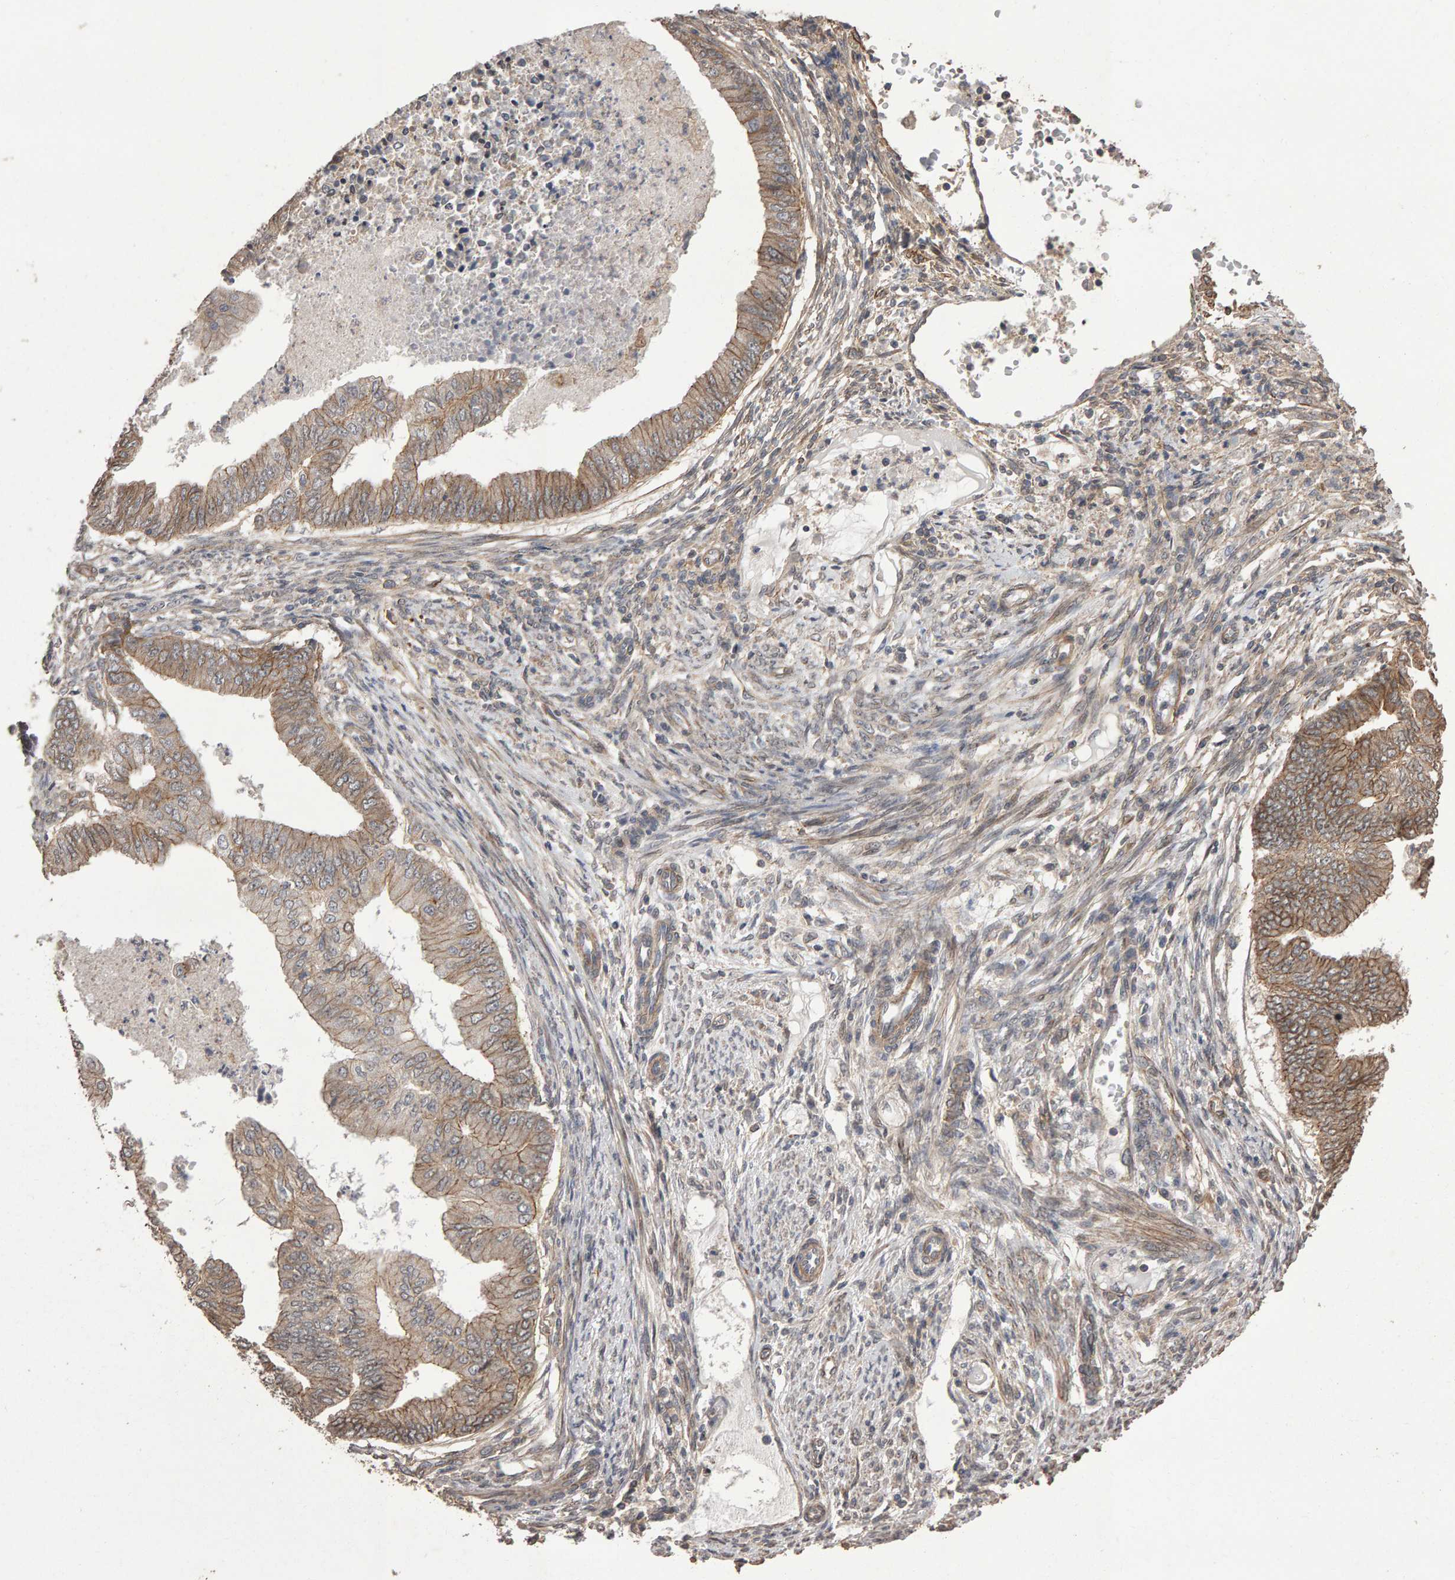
{"staining": {"intensity": "moderate", "quantity": ">75%", "location": "cytoplasmic/membranous"}, "tissue": "endometrial cancer", "cell_type": "Tumor cells", "image_type": "cancer", "snomed": [{"axis": "morphology", "description": "Polyp, NOS"}, {"axis": "morphology", "description": "Adenocarcinoma, NOS"}, {"axis": "morphology", "description": "Adenoma, NOS"}, {"axis": "topography", "description": "Endometrium"}], "caption": "Immunohistochemical staining of human adenoma (endometrial) displays medium levels of moderate cytoplasmic/membranous staining in about >75% of tumor cells. (IHC, brightfield microscopy, high magnification).", "gene": "SCRIB", "patient": {"sex": "female", "age": 79}}